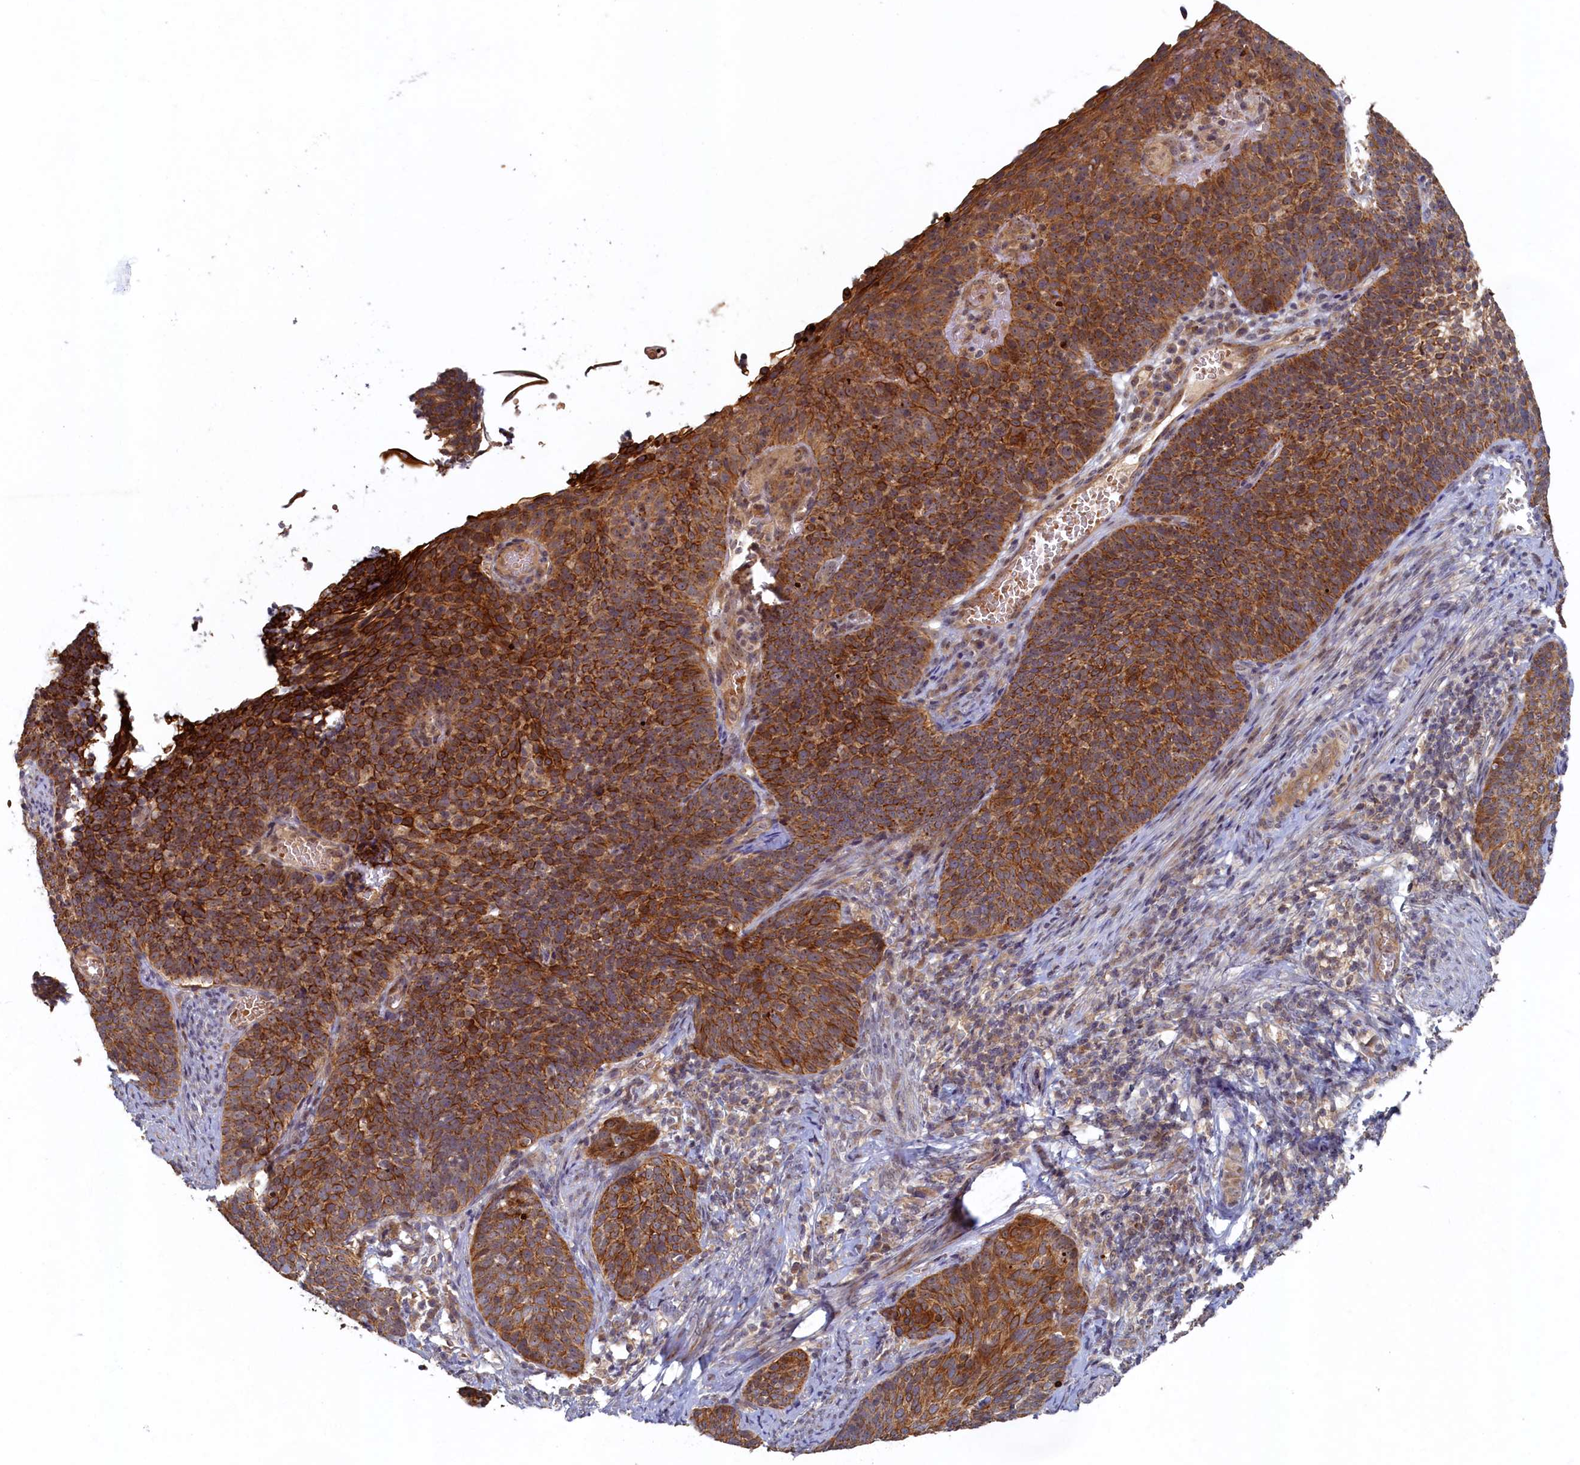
{"staining": {"intensity": "strong", "quantity": ">75%", "location": "cytoplasmic/membranous"}, "tissue": "cervical cancer", "cell_type": "Tumor cells", "image_type": "cancer", "snomed": [{"axis": "morphology", "description": "Normal tissue, NOS"}, {"axis": "morphology", "description": "Squamous cell carcinoma, NOS"}, {"axis": "topography", "description": "Cervix"}], "caption": "Tumor cells reveal strong cytoplasmic/membranous staining in approximately >75% of cells in cervical cancer (squamous cell carcinoma). Immunohistochemistry (ihc) stains the protein of interest in brown and the nuclei are stained blue.", "gene": "CEP20", "patient": {"sex": "female", "age": 39}}